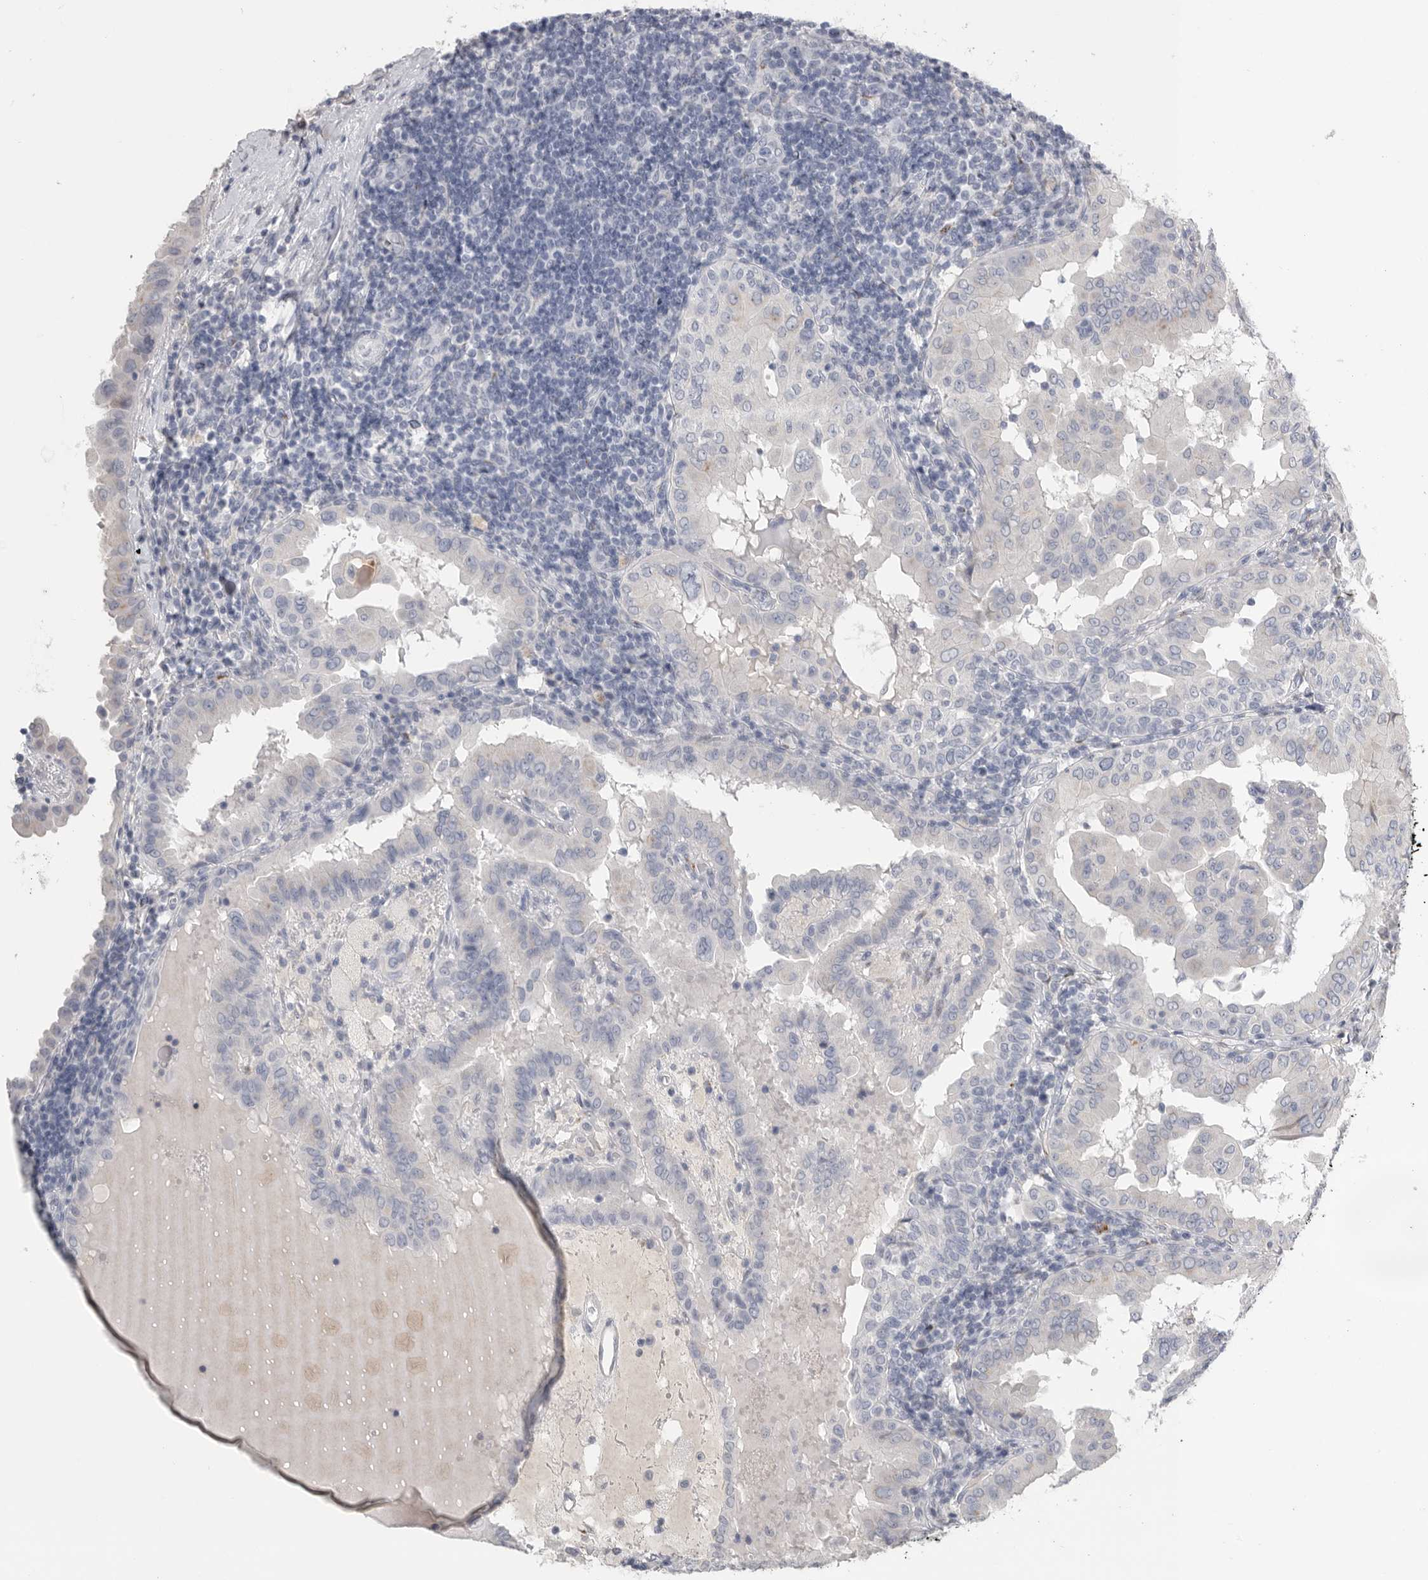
{"staining": {"intensity": "negative", "quantity": "none", "location": "none"}, "tissue": "thyroid cancer", "cell_type": "Tumor cells", "image_type": "cancer", "snomed": [{"axis": "morphology", "description": "Papillary adenocarcinoma, NOS"}, {"axis": "topography", "description": "Thyroid gland"}], "caption": "Tumor cells are negative for brown protein staining in thyroid cancer.", "gene": "TIMP1", "patient": {"sex": "male", "age": 33}}